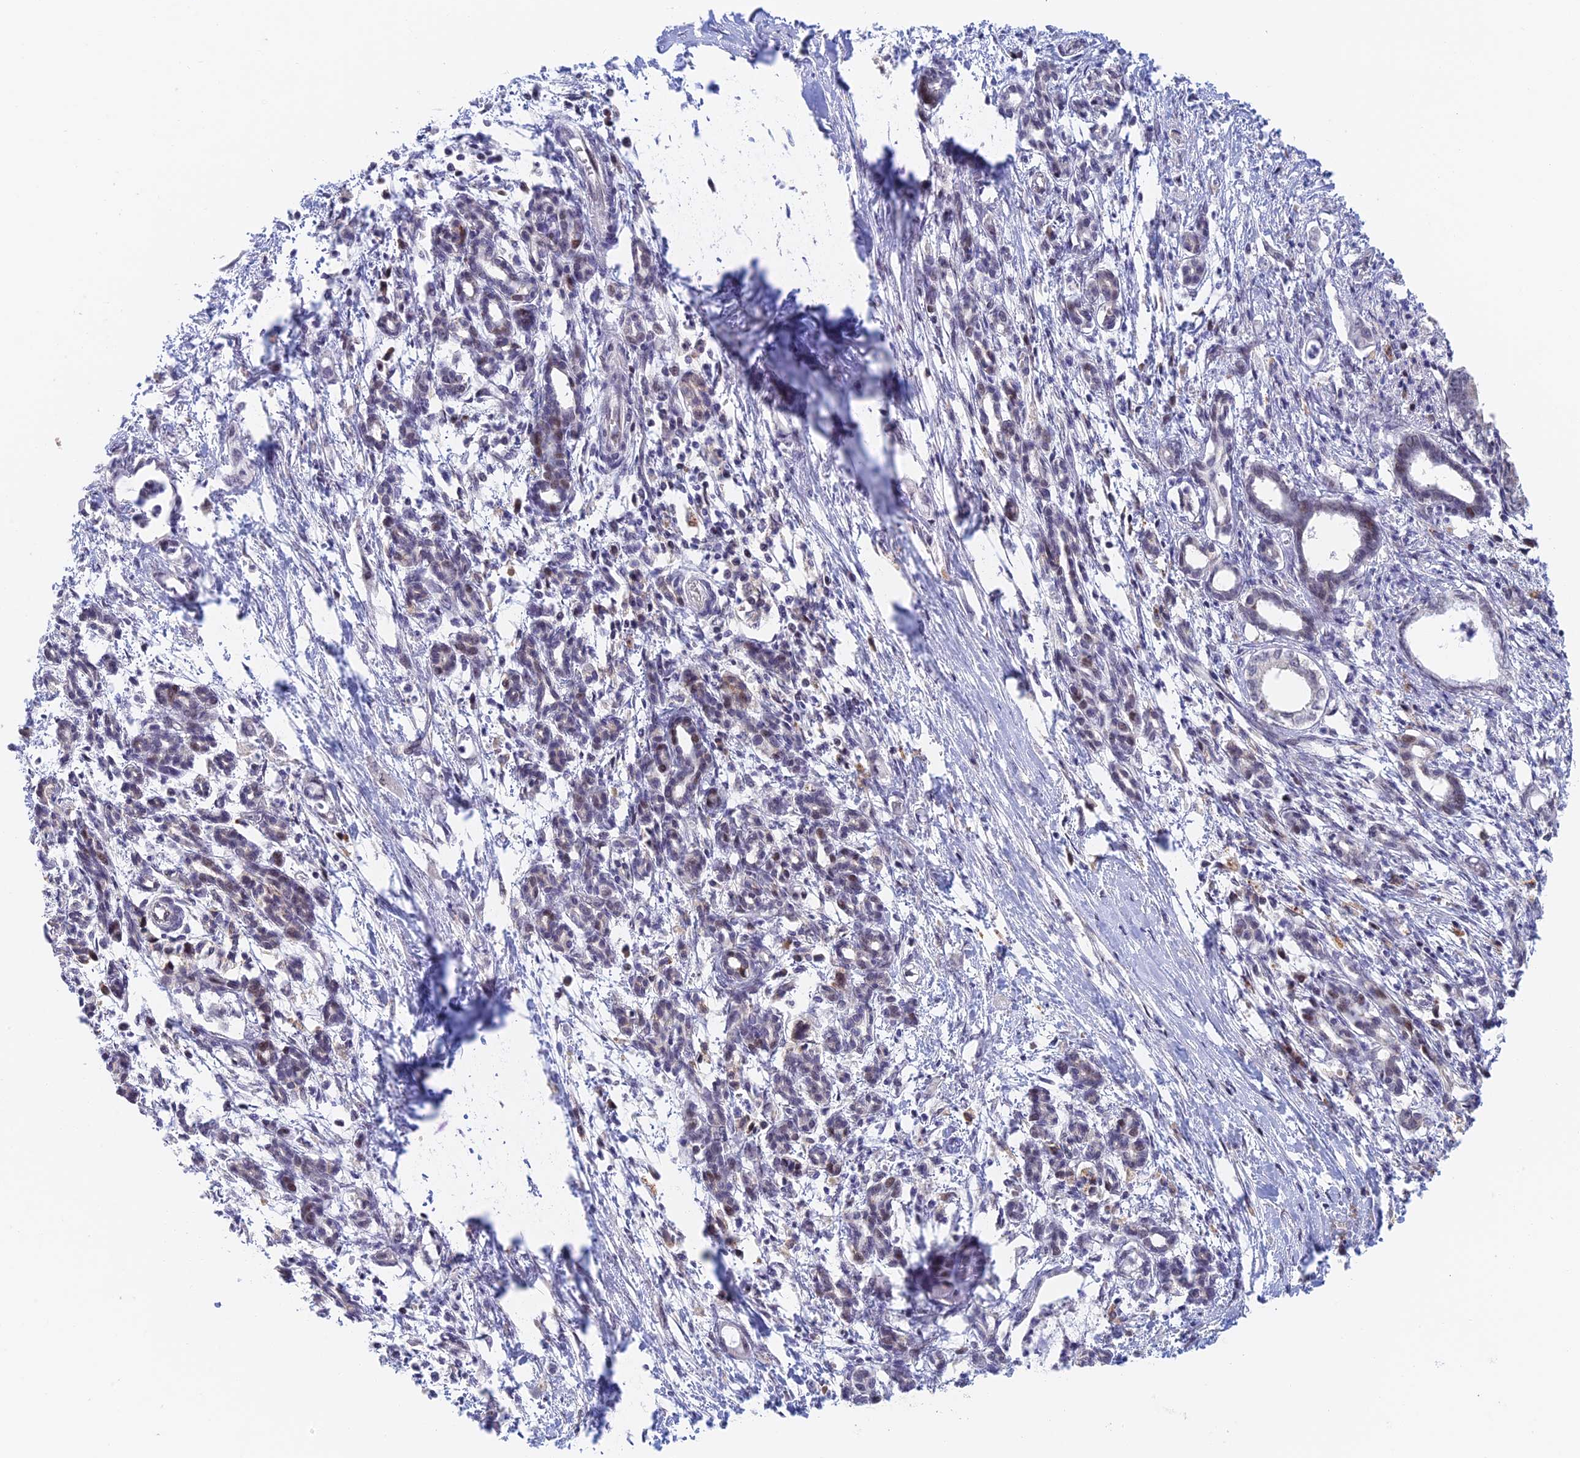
{"staining": {"intensity": "weak", "quantity": "<25%", "location": "nuclear"}, "tissue": "pancreatic cancer", "cell_type": "Tumor cells", "image_type": "cancer", "snomed": [{"axis": "morphology", "description": "Adenocarcinoma, NOS"}, {"axis": "topography", "description": "Pancreas"}], "caption": "Tumor cells are negative for brown protein staining in pancreatic cancer (adenocarcinoma).", "gene": "ZUP1", "patient": {"sex": "female", "age": 55}}